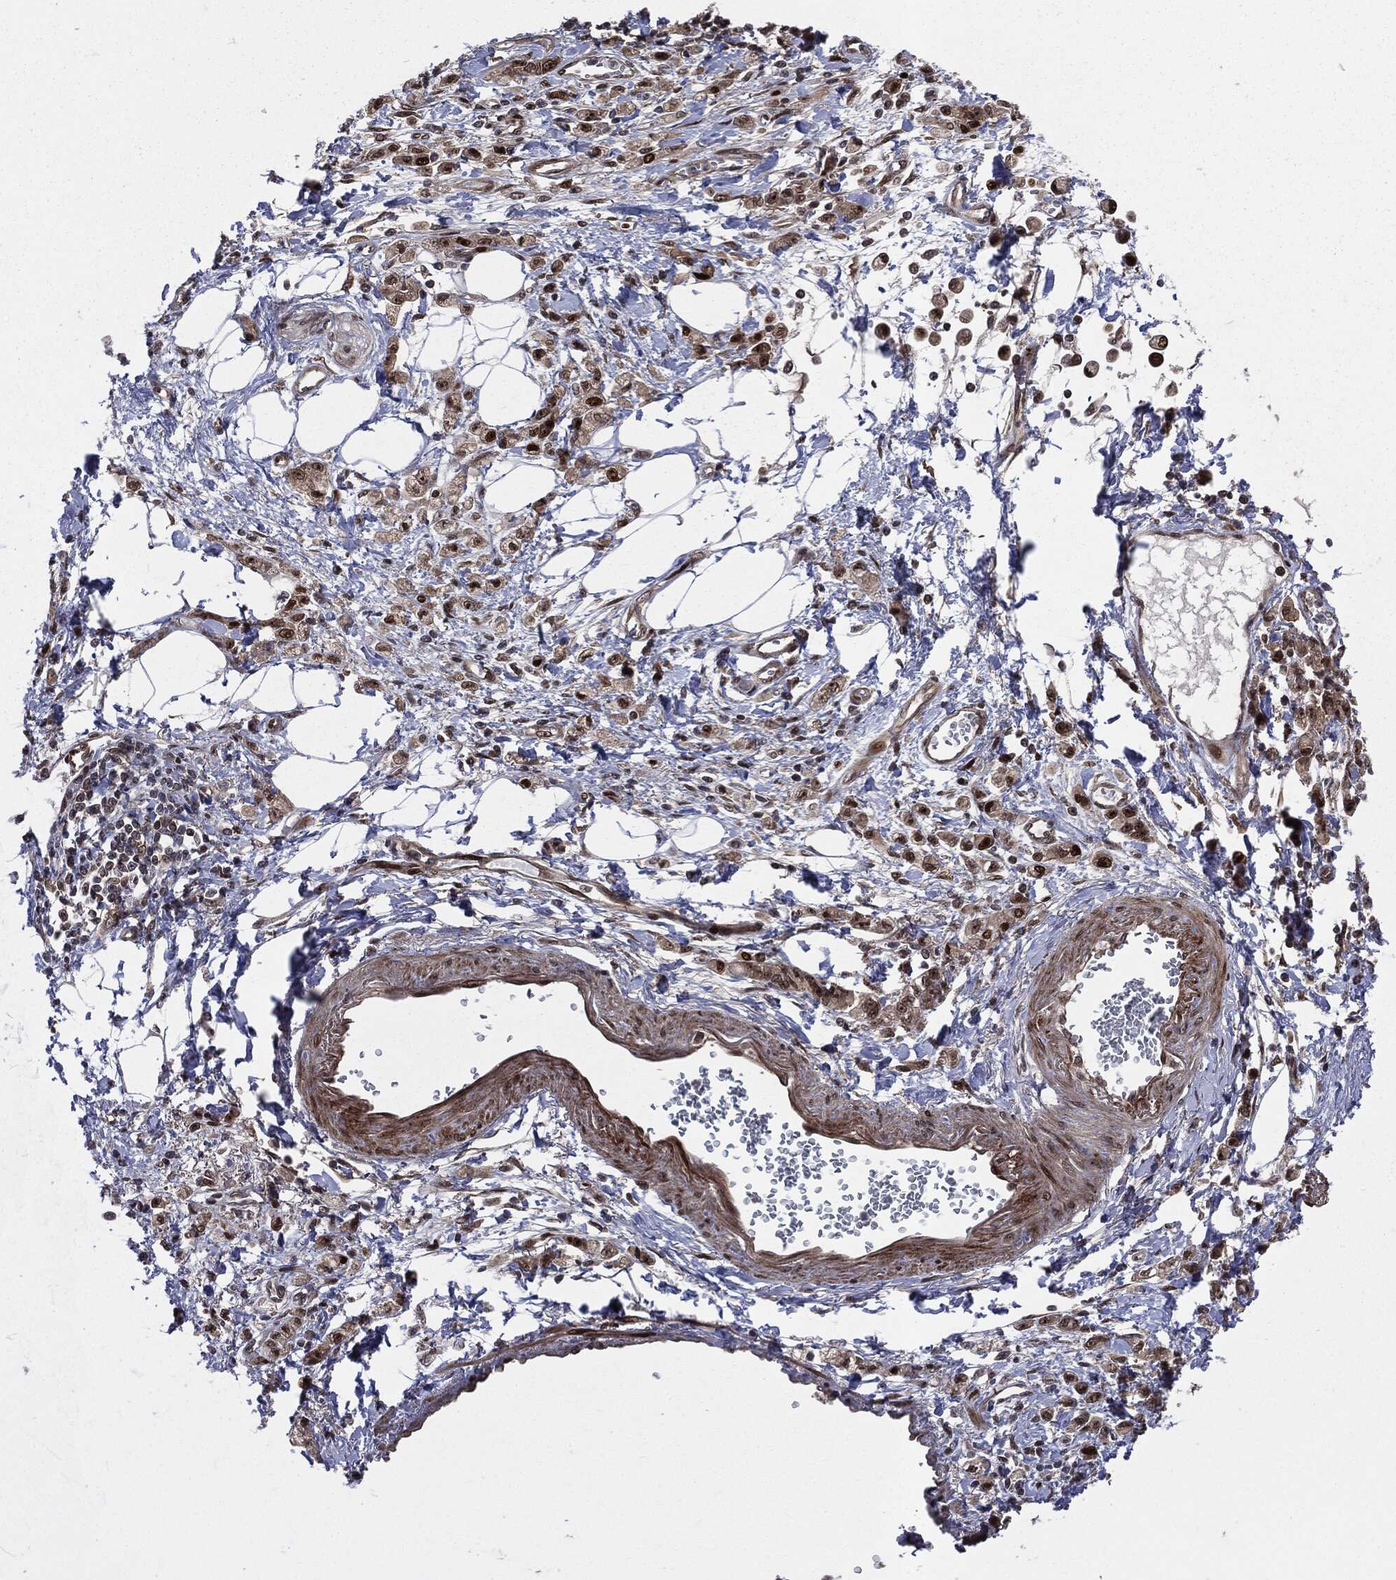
{"staining": {"intensity": "strong", "quantity": "25%-75%", "location": "nuclear"}, "tissue": "stomach cancer", "cell_type": "Tumor cells", "image_type": "cancer", "snomed": [{"axis": "morphology", "description": "Adenocarcinoma, NOS"}, {"axis": "topography", "description": "Stomach"}], "caption": "Tumor cells demonstrate high levels of strong nuclear positivity in approximately 25%-75% of cells in human stomach cancer (adenocarcinoma).", "gene": "SMAD4", "patient": {"sex": "male", "age": 77}}